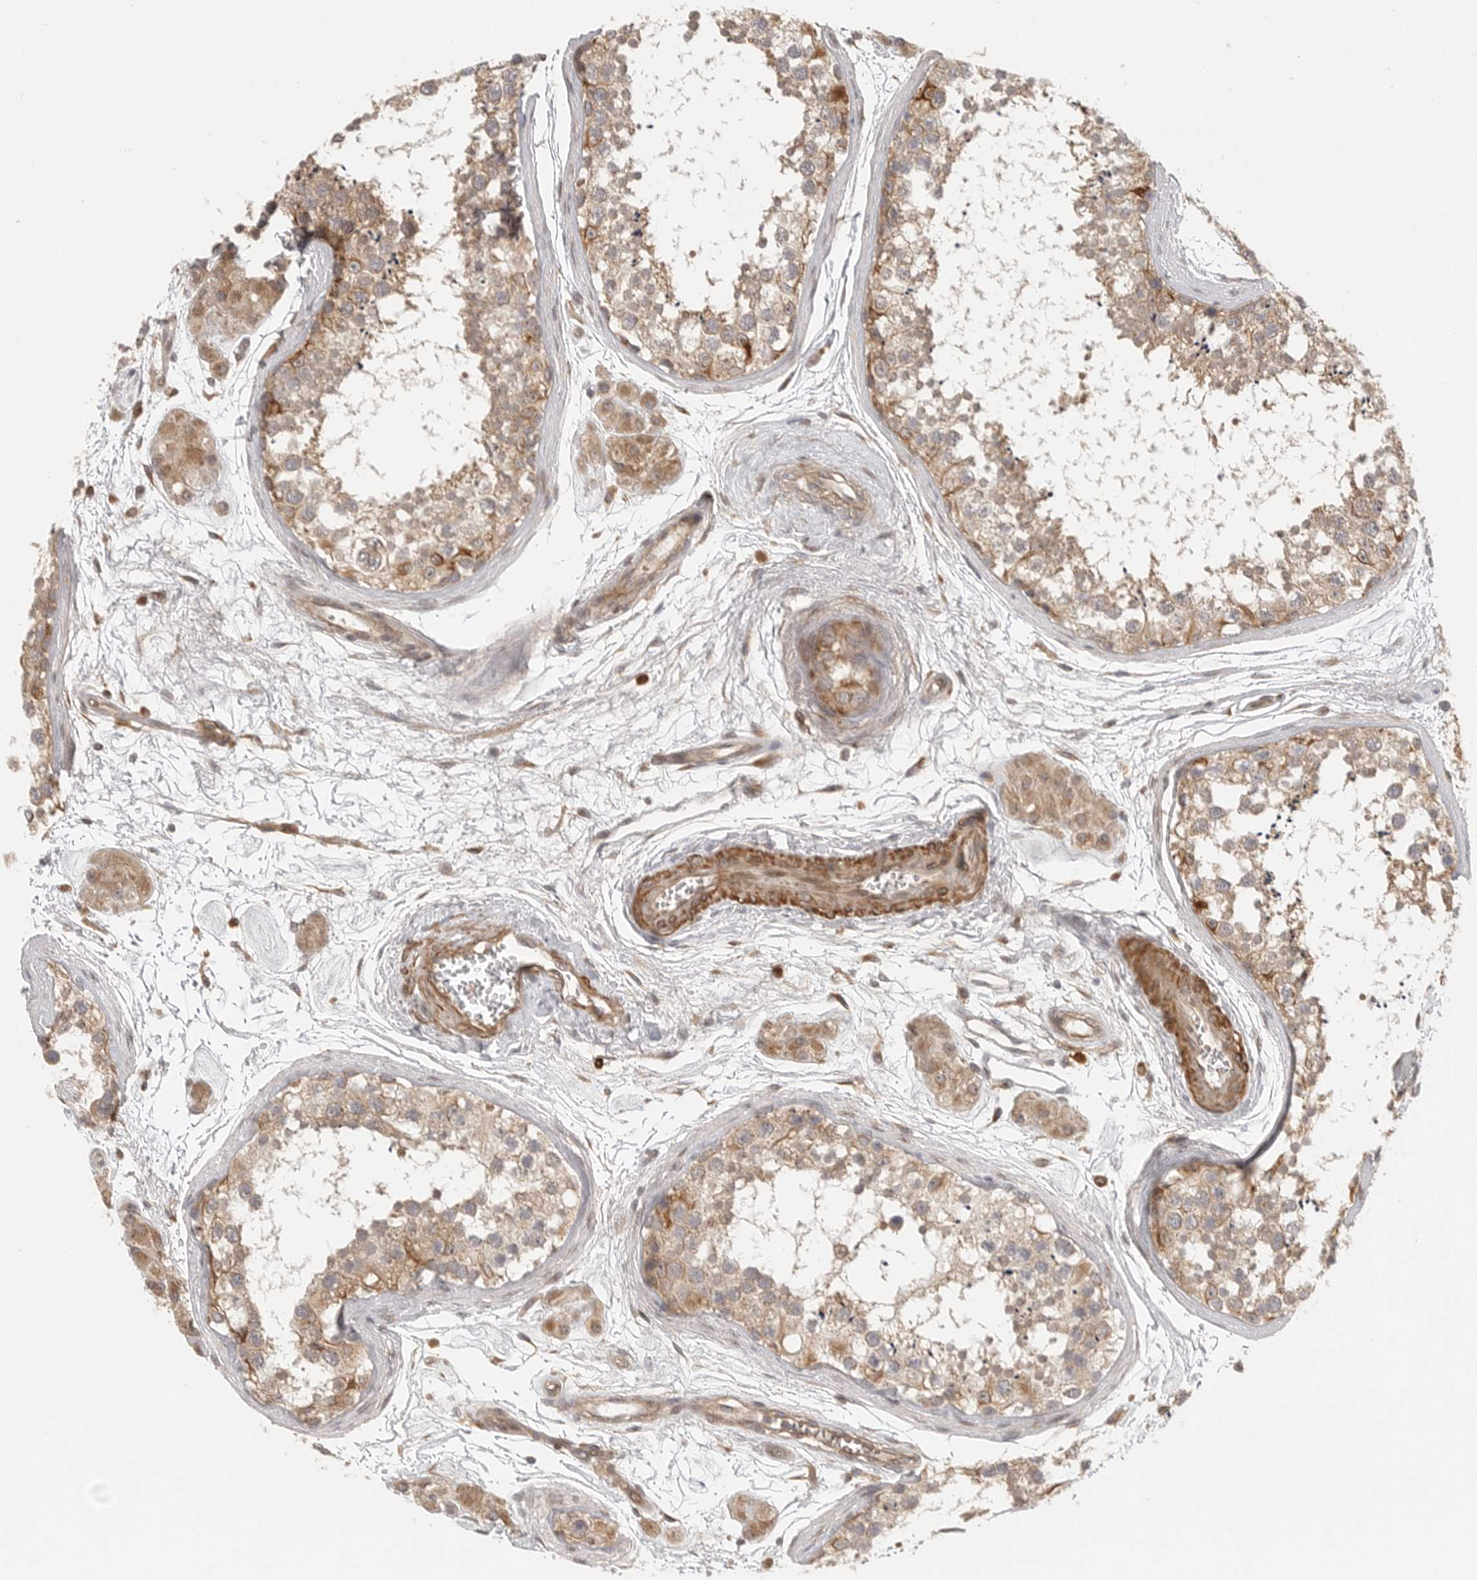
{"staining": {"intensity": "moderate", "quantity": ">75%", "location": "cytoplasmic/membranous"}, "tissue": "testis", "cell_type": "Cells in seminiferous ducts", "image_type": "normal", "snomed": [{"axis": "morphology", "description": "Normal tissue, NOS"}, {"axis": "topography", "description": "Testis"}], "caption": "IHC image of benign testis: human testis stained using immunohistochemistry (IHC) demonstrates medium levels of moderate protein expression localized specifically in the cytoplasmic/membranous of cells in seminiferous ducts, appearing as a cytoplasmic/membranous brown color.", "gene": "CCPG1", "patient": {"sex": "male", "age": 56}}